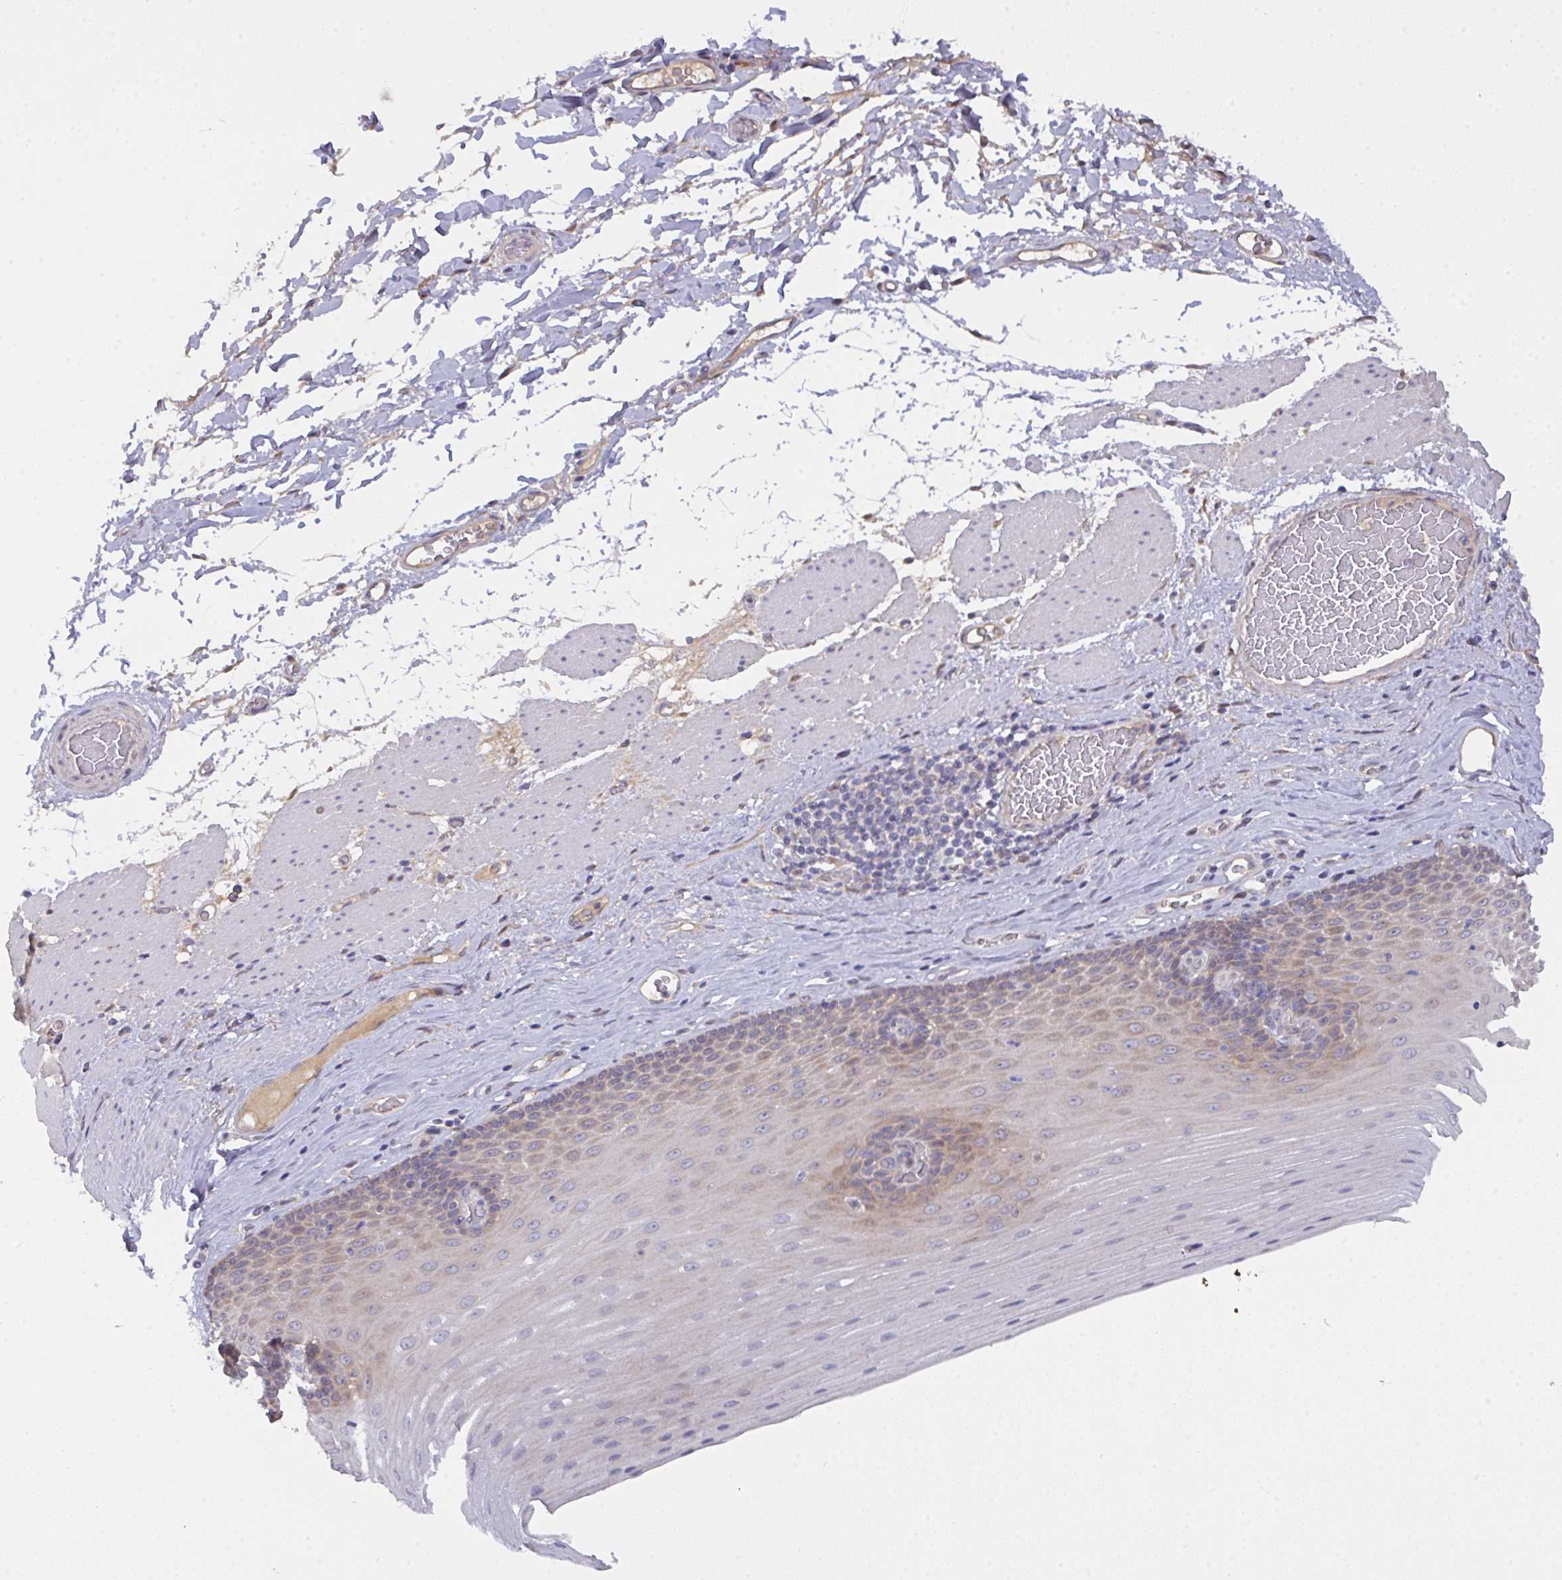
{"staining": {"intensity": "weak", "quantity": "25%-75%", "location": "cytoplasmic/membranous"}, "tissue": "esophagus", "cell_type": "Squamous epithelial cells", "image_type": "normal", "snomed": [{"axis": "morphology", "description": "Normal tissue, NOS"}, {"axis": "topography", "description": "Esophagus"}], "caption": "Immunohistochemical staining of normal human esophagus reveals 25%-75% levels of weak cytoplasmic/membranous protein expression in about 25%-75% of squamous epithelial cells. The protein is stained brown, and the nuclei are stained in blue (DAB (3,3'-diaminobenzidine) IHC with brightfield microscopy, high magnification).", "gene": "L3HYPDH", "patient": {"sex": "male", "age": 62}}